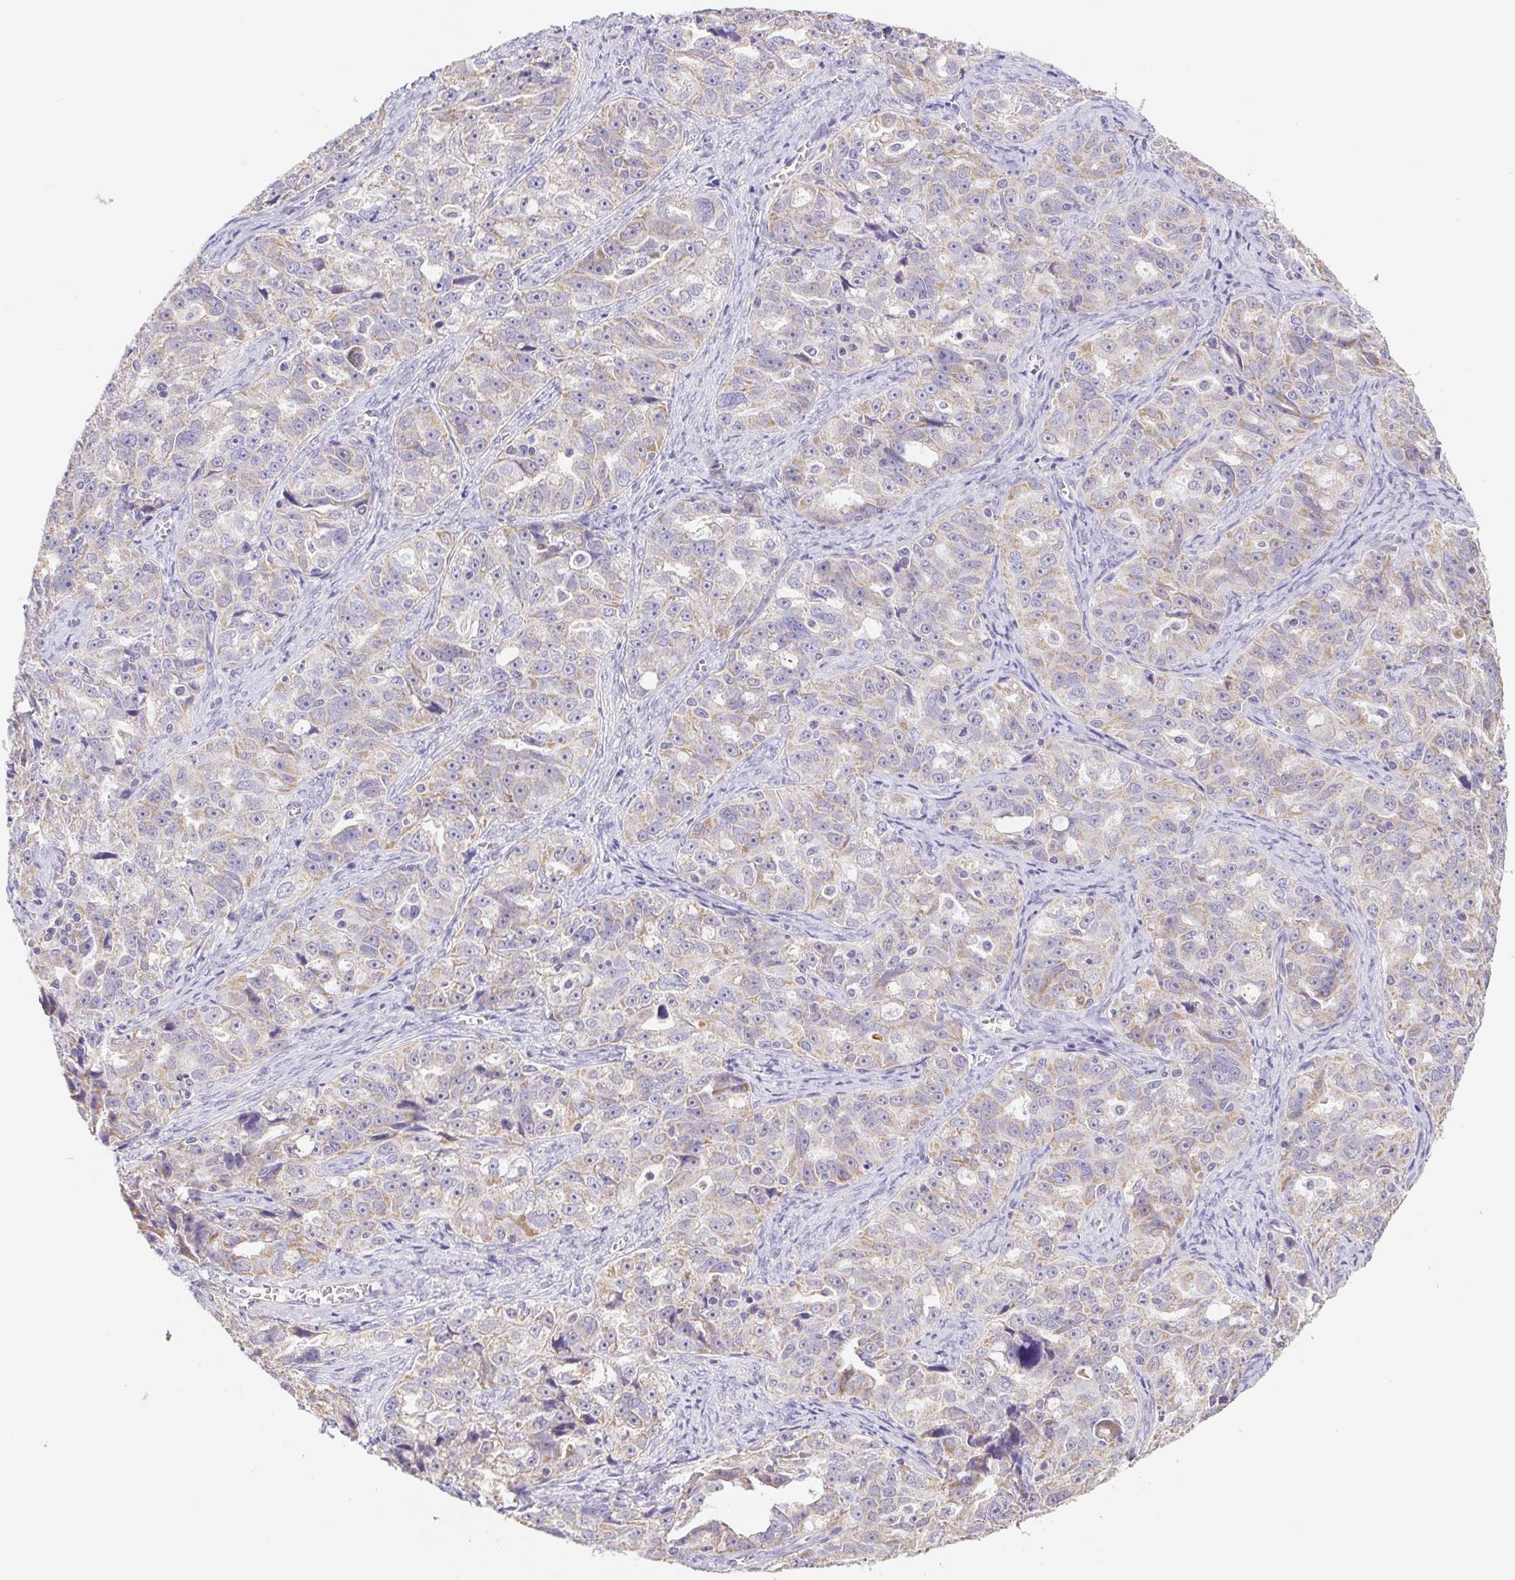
{"staining": {"intensity": "weak", "quantity": "25%-75%", "location": "cytoplasmic/membranous"}, "tissue": "ovarian cancer", "cell_type": "Tumor cells", "image_type": "cancer", "snomed": [{"axis": "morphology", "description": "Cystadenocarcinoma, serous, NOS"}, {"axis": "topography", "description": "Ovary"}], "caption": "Immunohistochemistry (IHC) staining of ovarian cancer, which demonstrates low levels of weak cytoplasmic/membranous expression in about 25%-75% of tumor cells indicating weak cytoplasmic/membranous protein staining. The staining was performed using DAB (brown) for protein detection and nuclei were counterstained in hematoxylin (blue).", "gene": "FKBP6", "patient": {"sex": "female", "age": 51}}